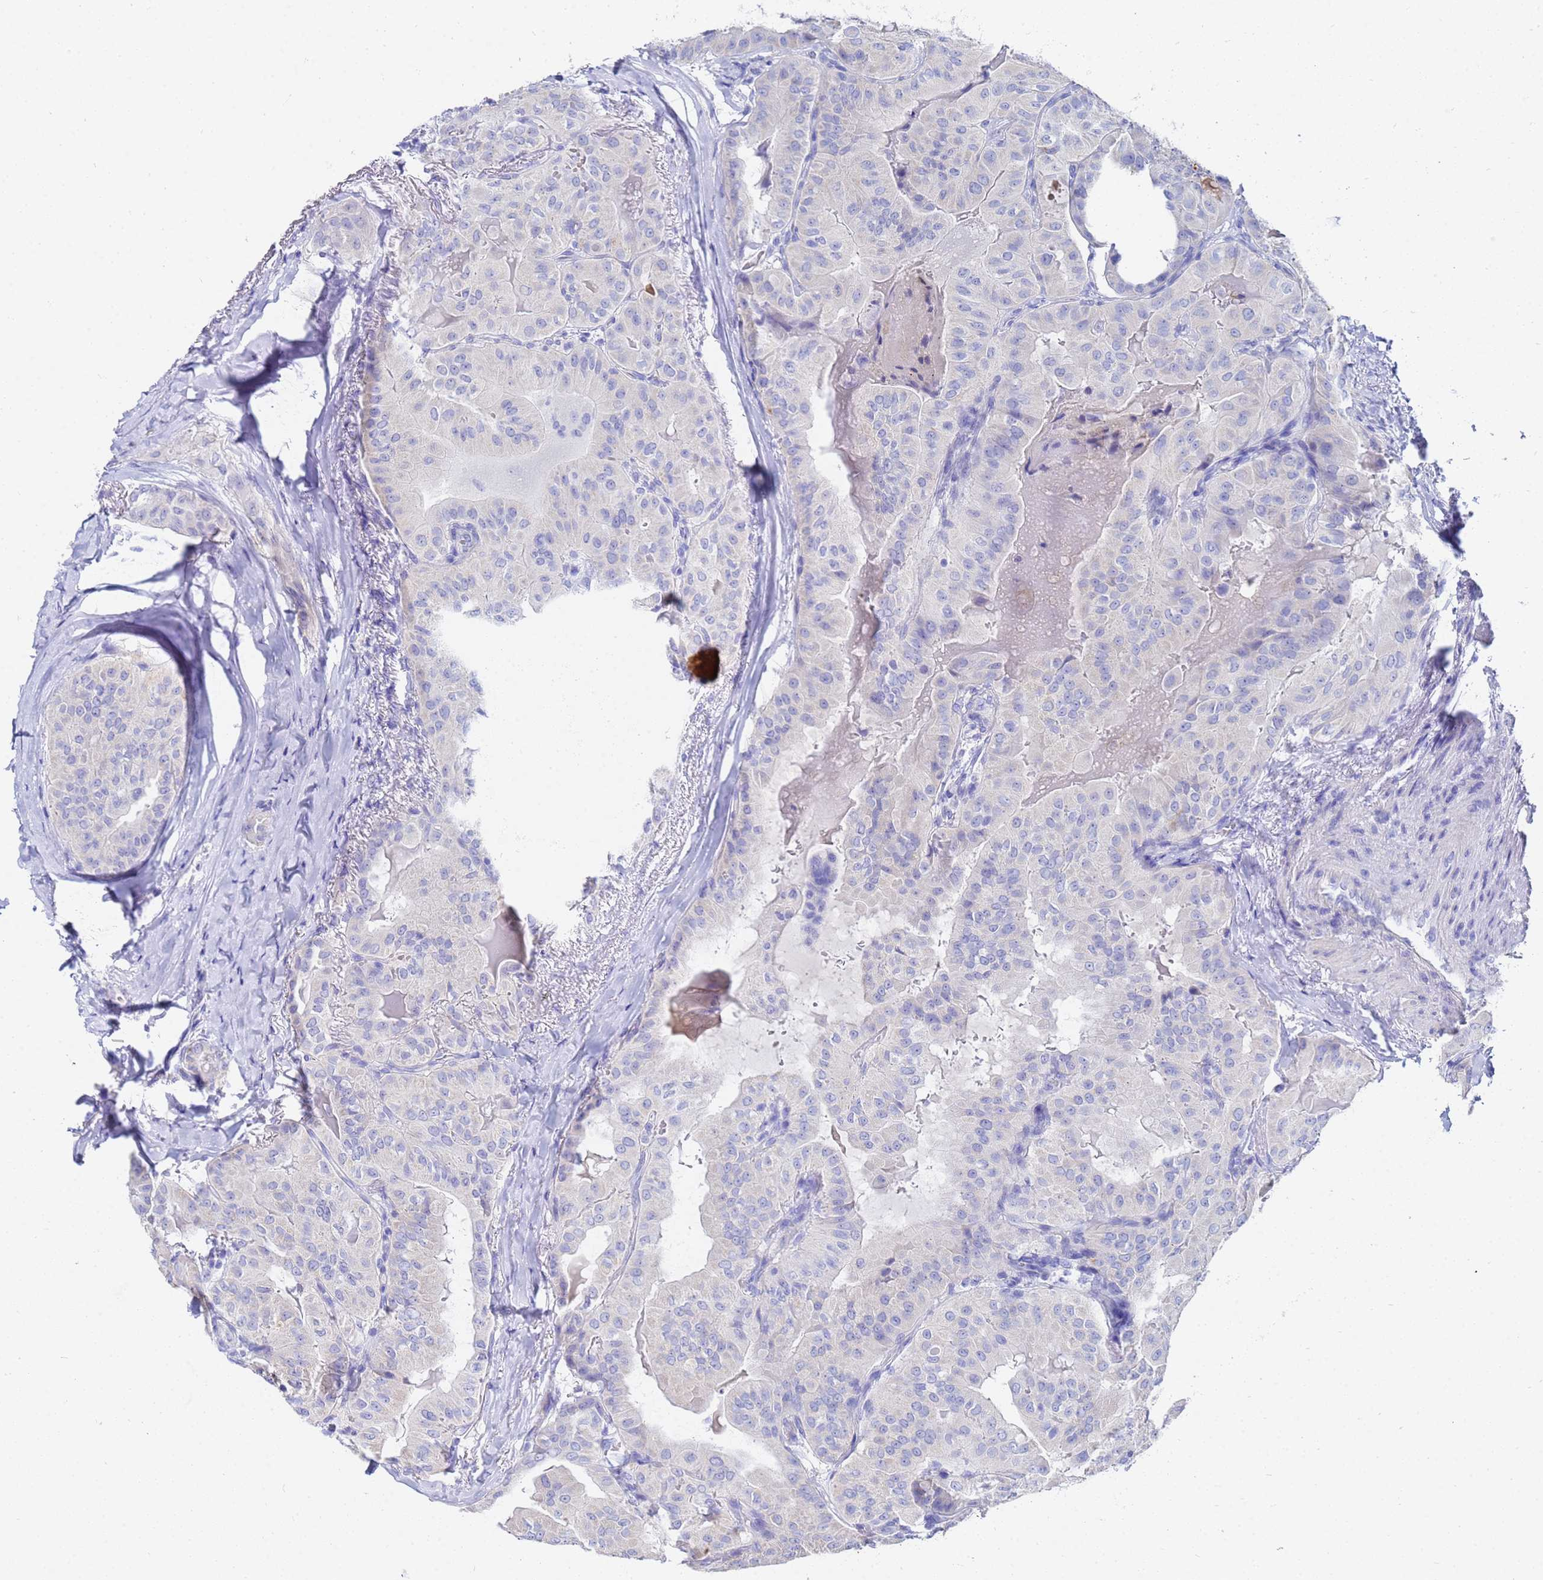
{"staining": {"intensity": "negative", "quantity": "none", "location": "none"}, "tissue": "thyroid cancer", "cell_type": "Tumor cells", "image_type": "cancer", "snomed": [{"axis": "morphology", "description": "Papillary adenocarcinoma, NOS"}, {"axis": "topography", "description": "Thyroid gland"}], "caption": "DAB (3,3'-diaminobenzidine) immunohistochemical staining of thyroid cancer demonstrates no significant positivity in tumor cells.", "gene": "C2orf72", "patient": {"sex": "female", "age": 68}}